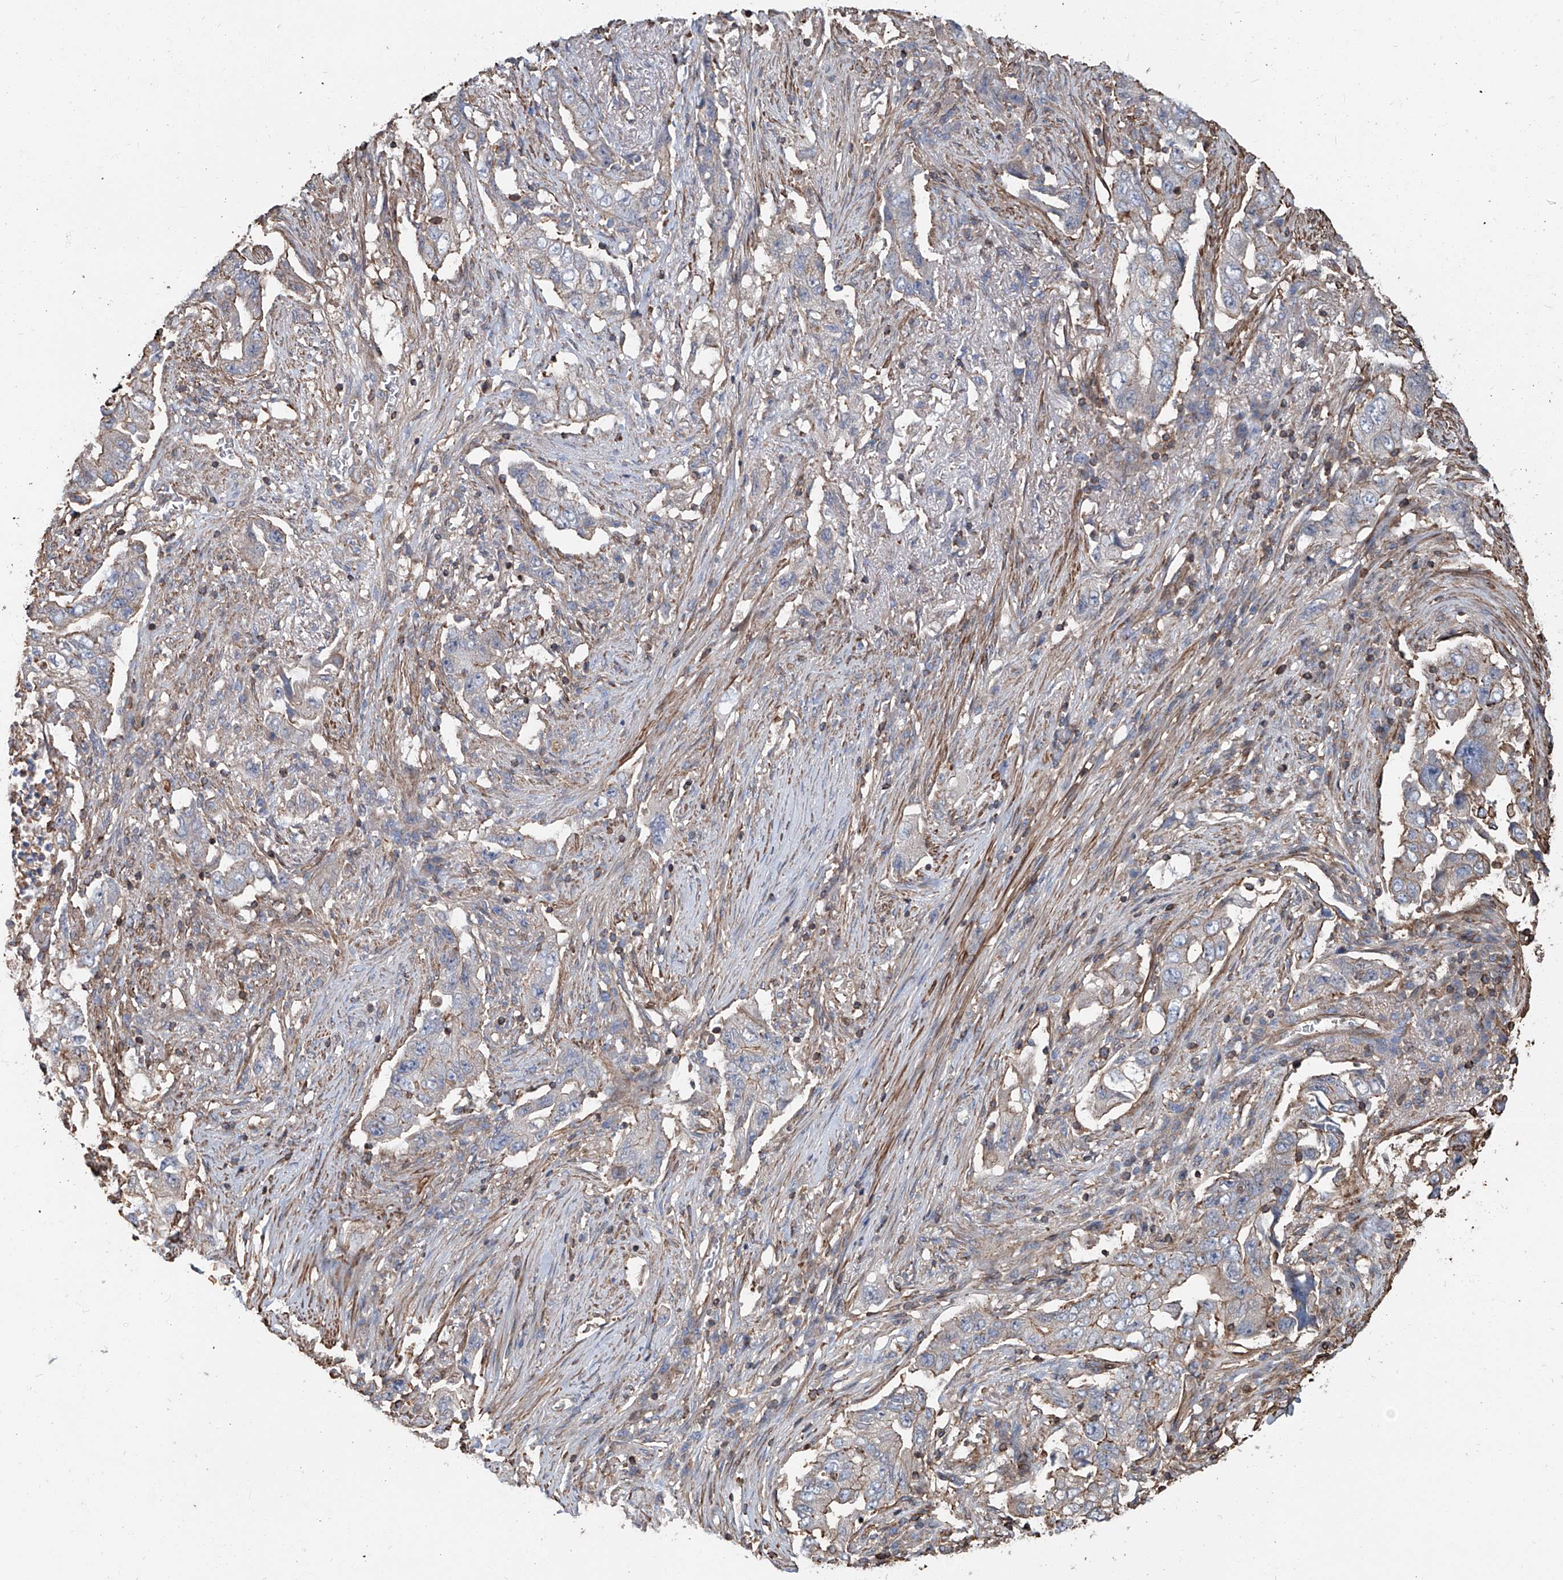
{"staining": {"intensity": "weak", "quantity": "<25%", "location": "cytoplasmic/membranous"}, "tissue": "lung cancer", "cell_type": "Tumor cells", "image_type": "cancer", "snomed": [{"axis": "morphology", "description": "Adenocarcinoma, NOS"}, {"axis": "topography", "description": "Lung"}], "caption": "Tumor cells show no significant protein expression in lung adenocarcinoma.", "gene": "PIEZO2", "patient": {"sex": "female", "age": 51}}